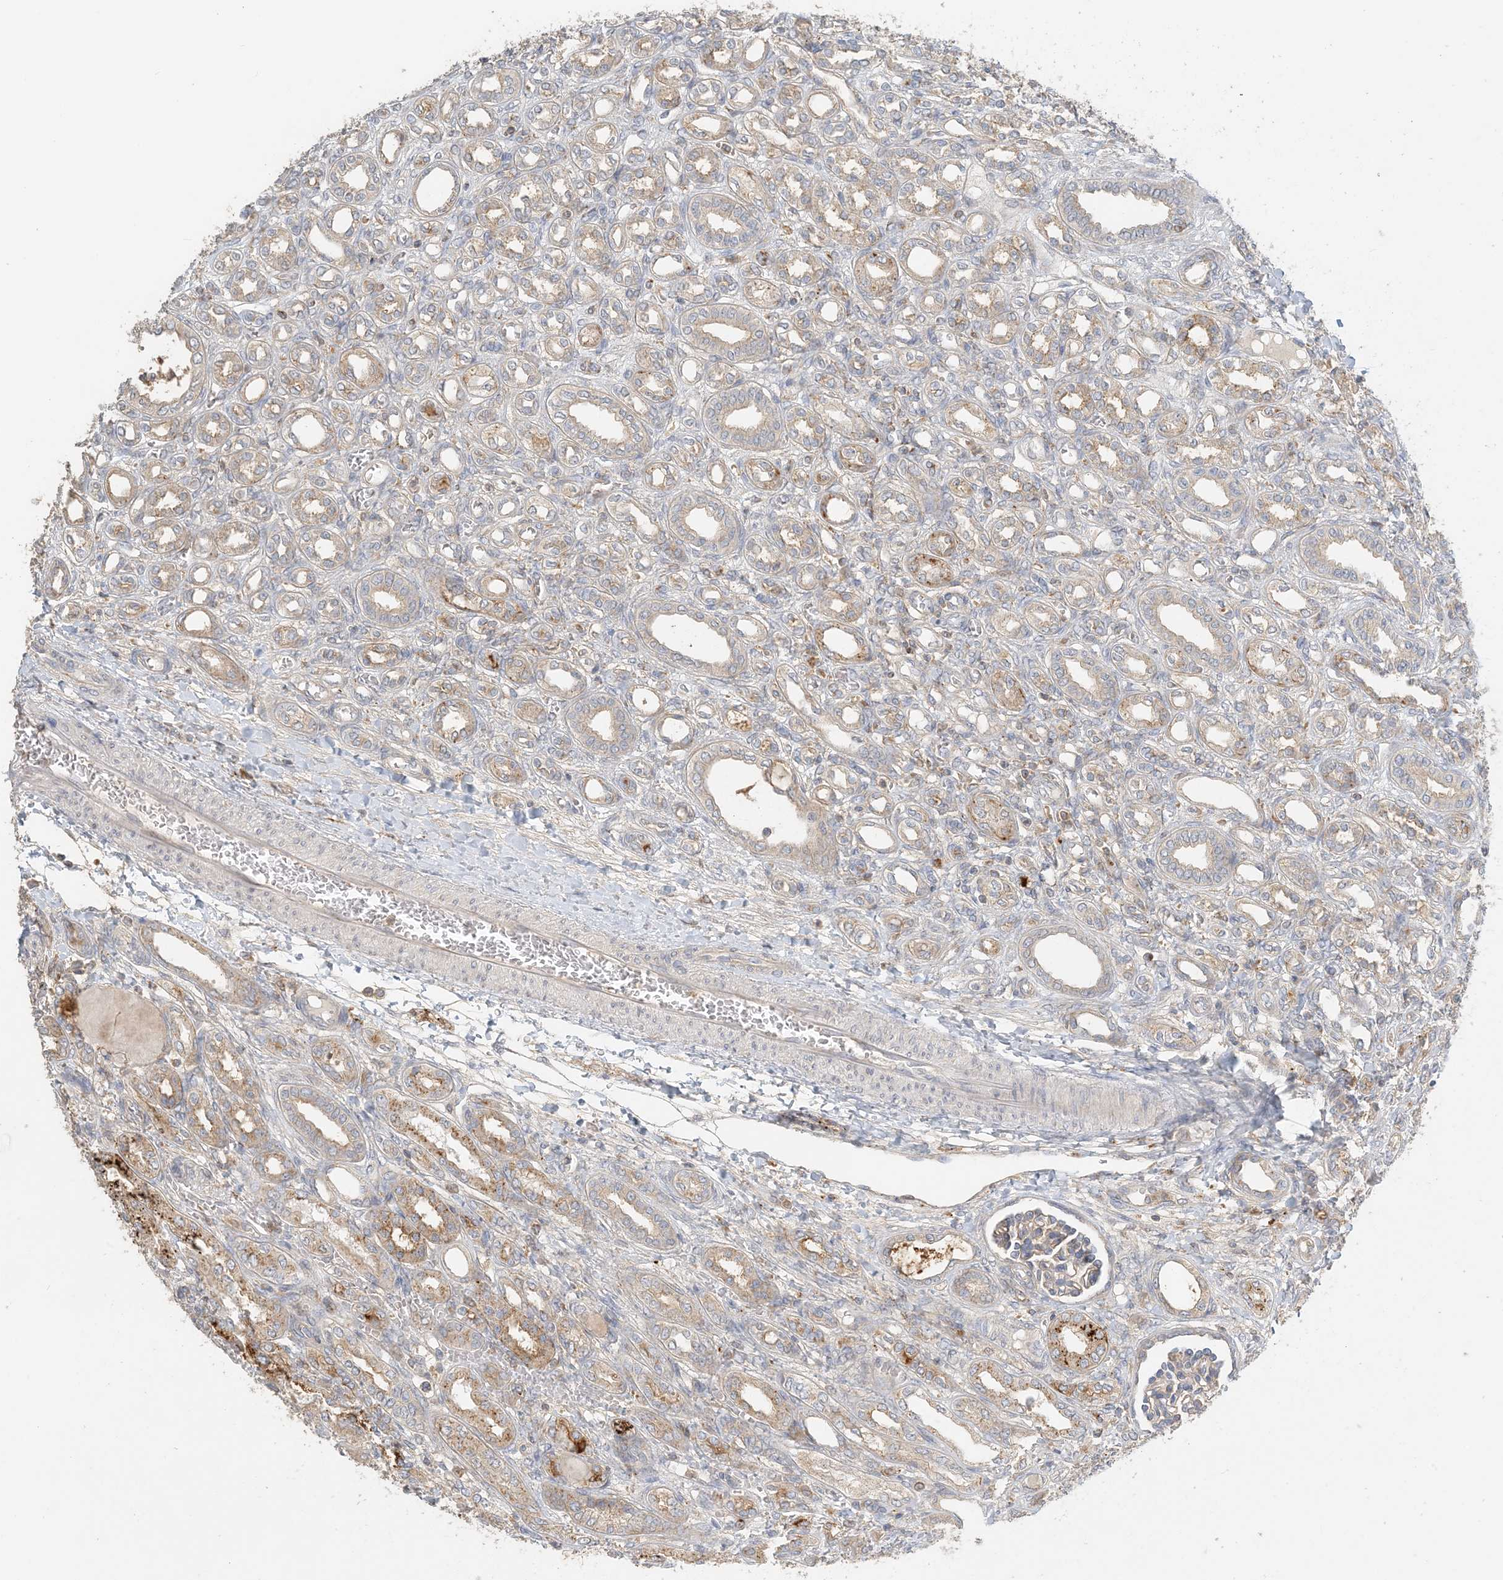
{"staining": {"intensity": "moderate", "quantity": "<25%", "location": "cytoplasmic/membranous"}, "tissue": "kidney", "cell_type": "Cells in glomeruli", "image_type": "normal", "snomed": [{"axis": "morphology", "description": "Normal tissue, NOS"}, {"axis": "morphology", "description": "Neoplasm, malignant, NOS"}, {"axis": "topography", "description": "Kidney"}], "caption": "Immunohistochemical staining of benign kidney shows low levels of moderate cytoplasmic/membranous positivity in approximately <25% of cells in glomeruli.", "gene": "SPPL2A", "patient": {"sex": "female", "age": 1}}